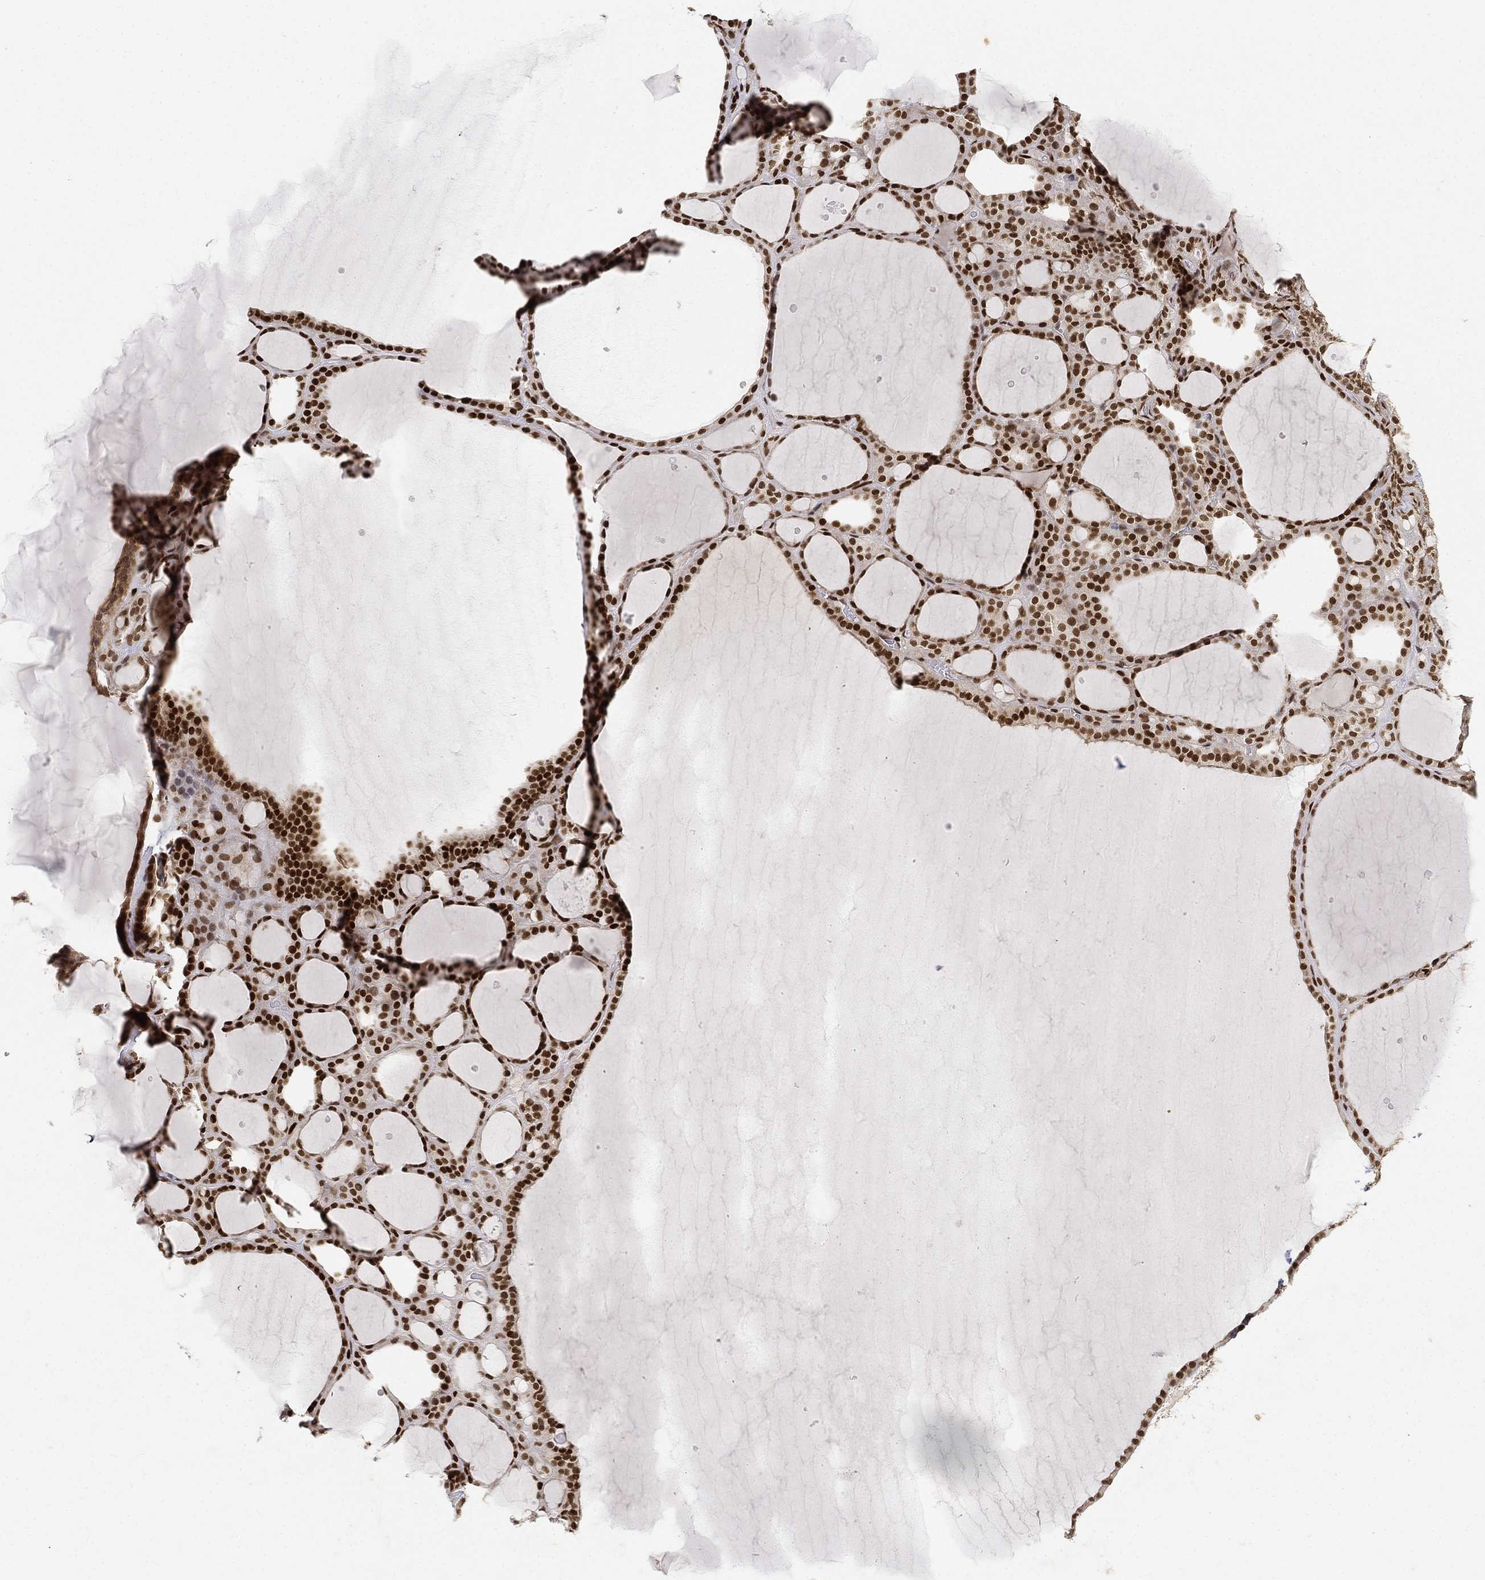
{"staining": {"intensity": "strong", "quantity": ">75%", "location": "nuclear"}, "tissue": "thyroid gland", "cell_type": "Glandular cells", "image_type": "normal", "snomed": [{"axis": "morphology", "description": "Normal tissue, NOS"}, {"axis": "topography", "description": "Thyroid gland"}], "caption": "This histopathology image shows benign thyroid gland stained with immunohistochemistry to label a protein in brown. The nuclear of glandular cells show strong positivity for the protein. Nuclei are counter-stained blue.", "gene": "CRTC3", "patient": {"sex": "male", "age": 63}}